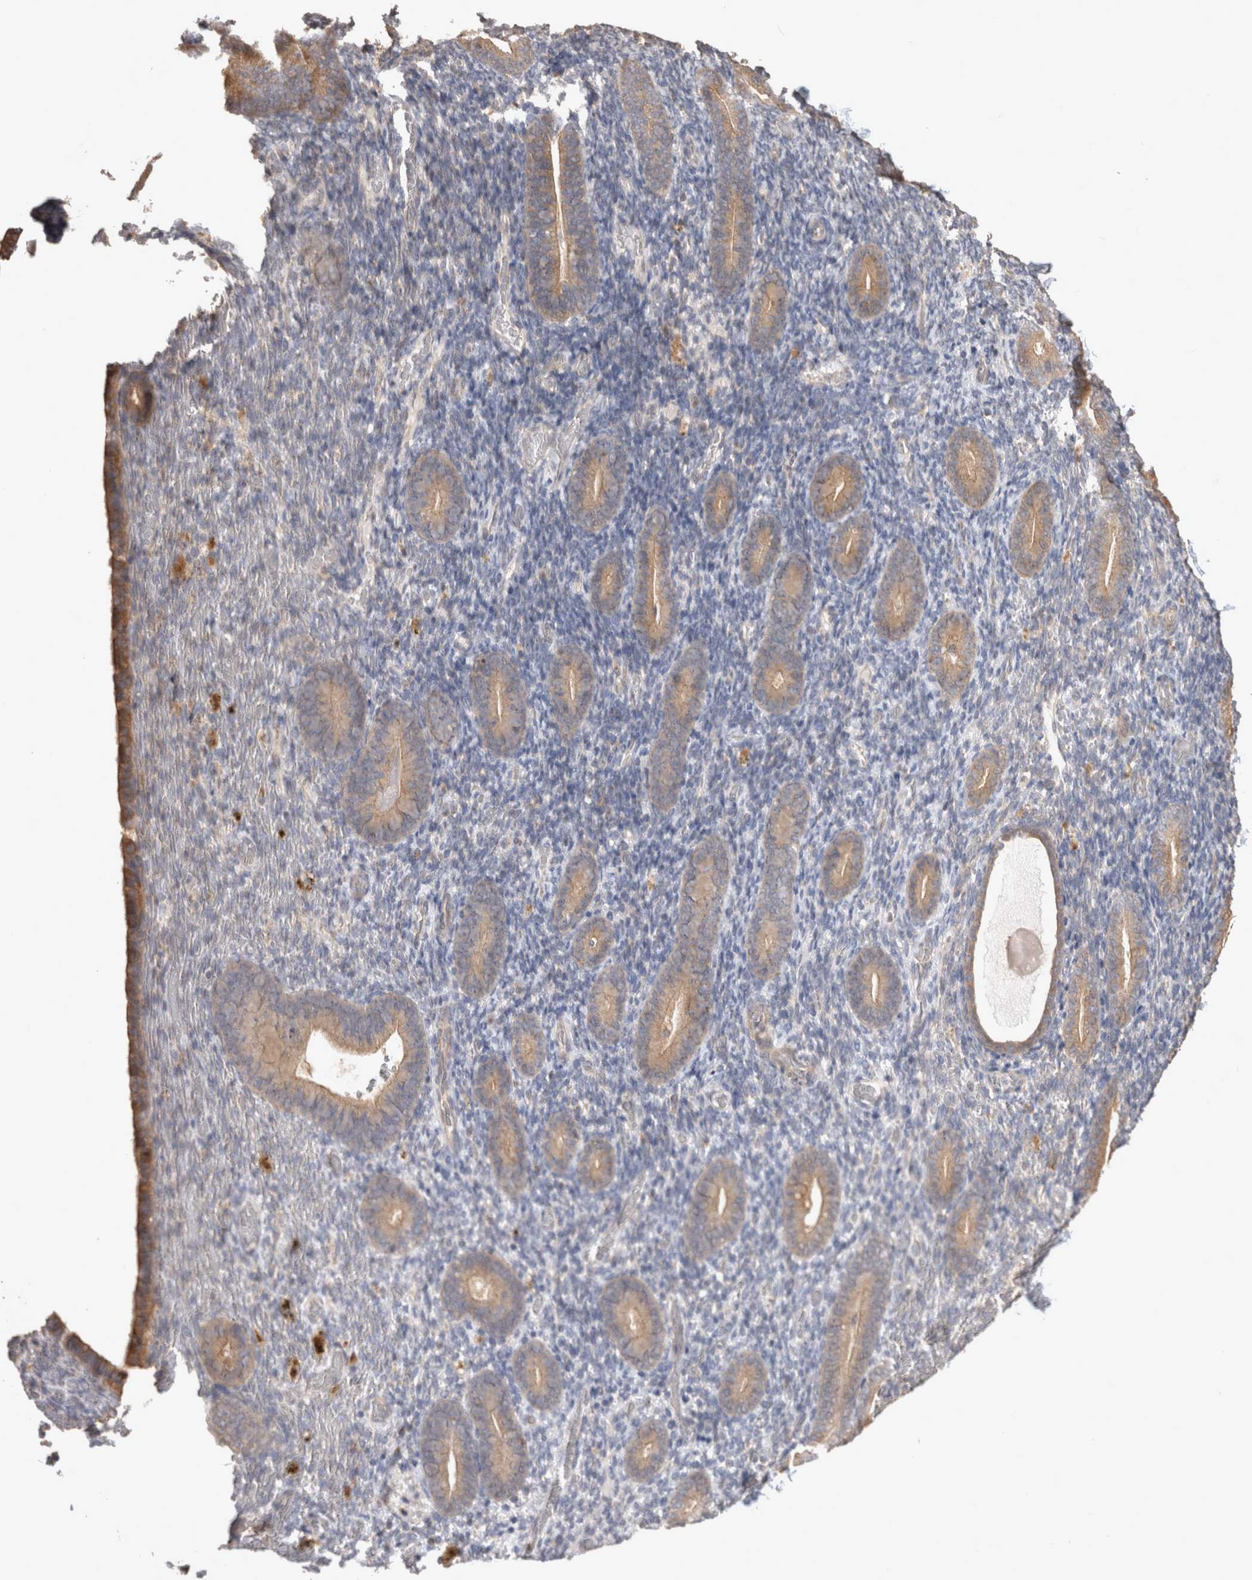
{"staining": {"intensity": "negative", "quantity": "none", "location": "none"}, "tissue": "endometrium", "cell_type": "Cells in endometrial stroma", "image_type": "normal", "snomed": [{"axis": "morphology", "description": "Normal tissue, NOS"}, {"axis": "topography", "description": "Endometrium"}], "caption": "The immunohistochemistry micrograph has no significant staining in cells in endometrial stroma of endometrium. (Stains: DAB (3,3'-diaminobenzidine) immunohistochemistry with hematoxylin counter stain, Microscopy: brightfield microscopy at high magnification).", "gene": "CLIP1", "patient": {"sex": "female", "age": 51}}